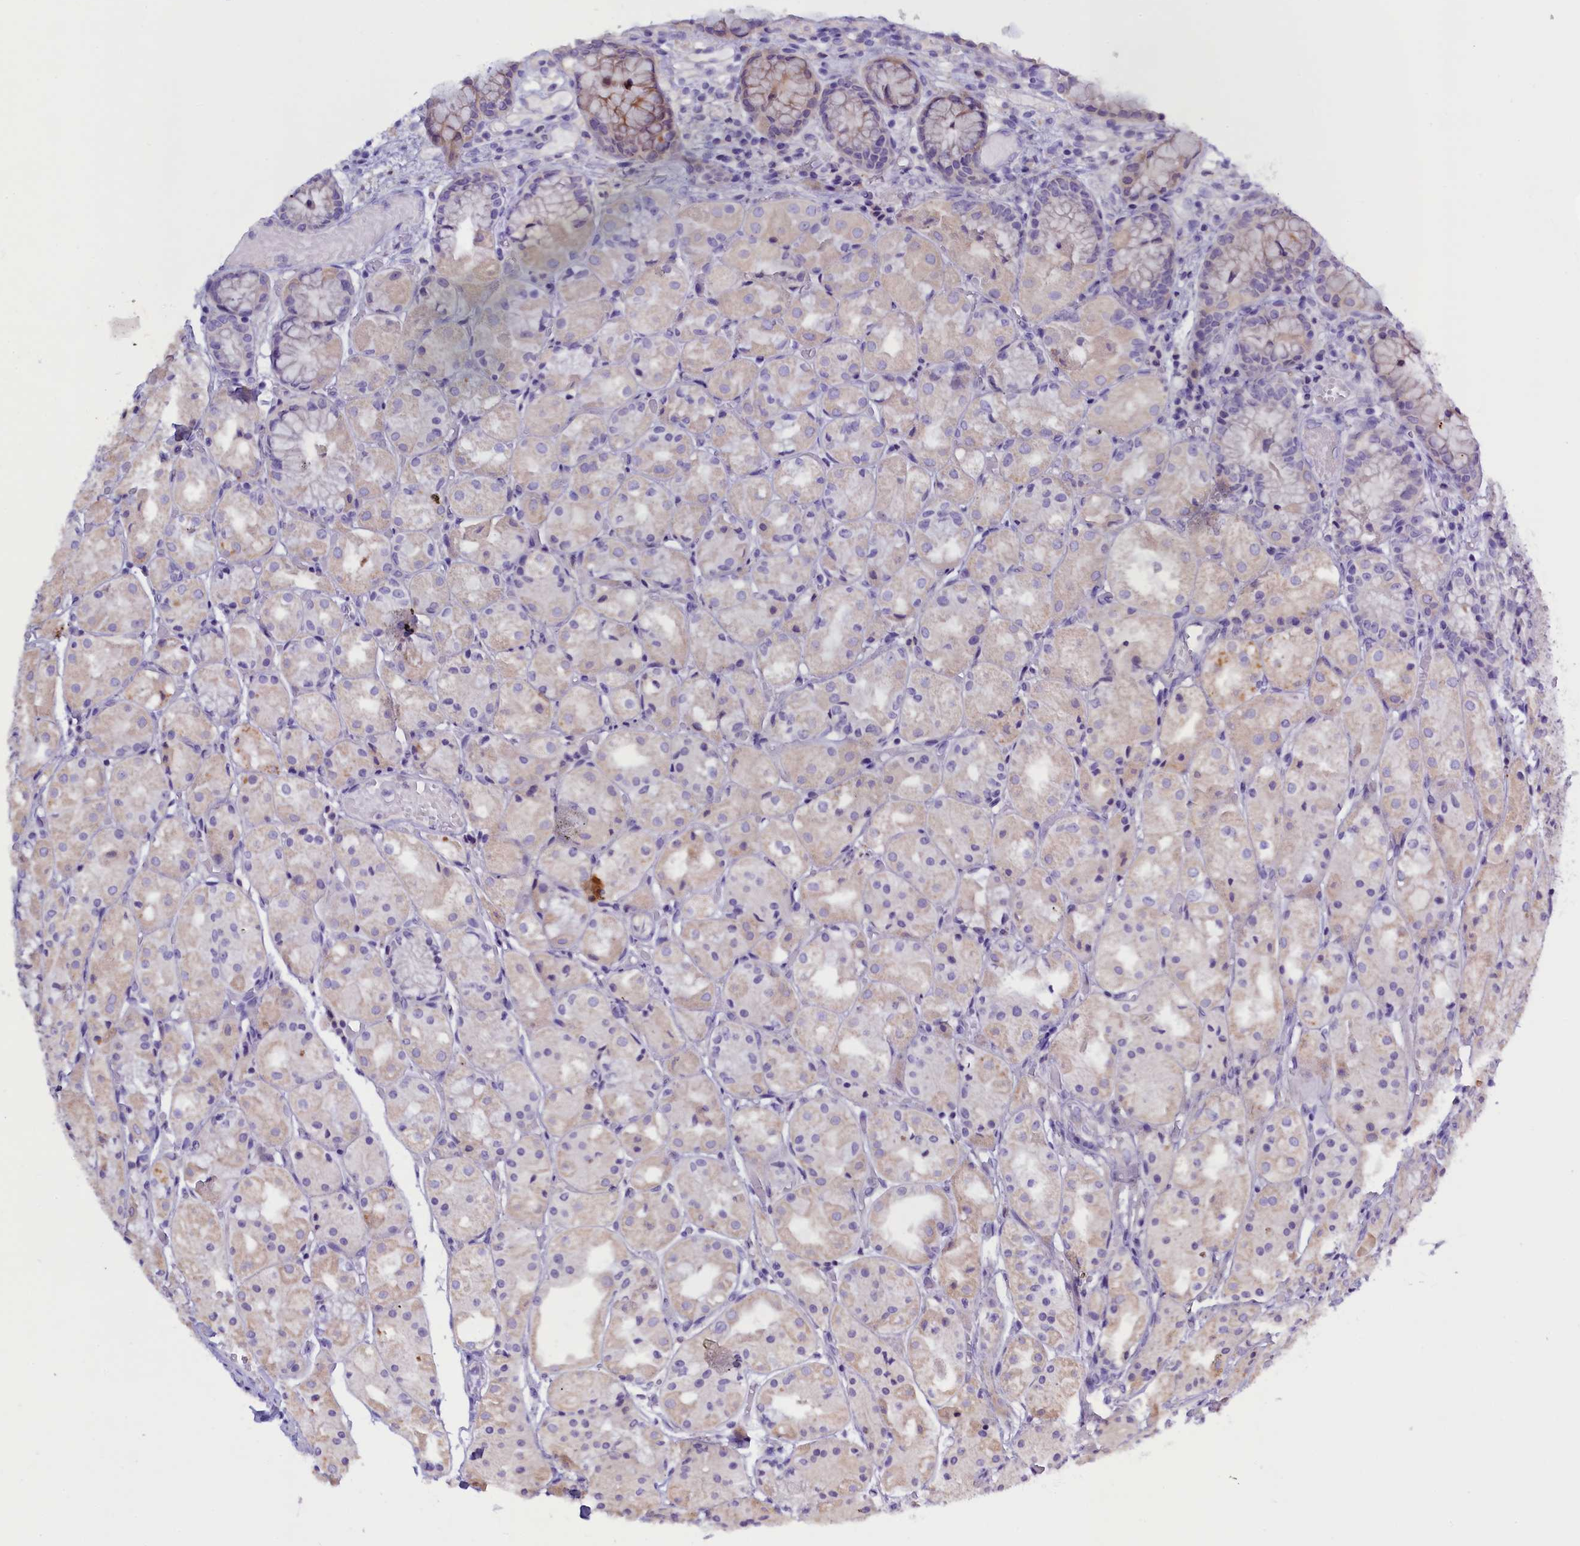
{"staining": {"intensity": "moderate", "quantity": "25%-75%", "location": "cytoplasmic/membranous"}, "tissue": "stomach", "cell_type": "Glandular cells", "image_type": "normal", "snomed": [{"axis": "morphology", "description": "Normal tissue, NOS"}, {"axis": "topography", "description": "Stomach, upper"}], "caption": "Moderate cytoplasmic/membranous expression is seen in approximately 25%-75% of glandular cells in normal stomach. The protein of interest is stained brown, and the nuclei are stained in blue (DAB IHC with brightfield microscopy, high magnification).", "gene": "RTTN", "patient": {"sex": "male", "age": 72}}